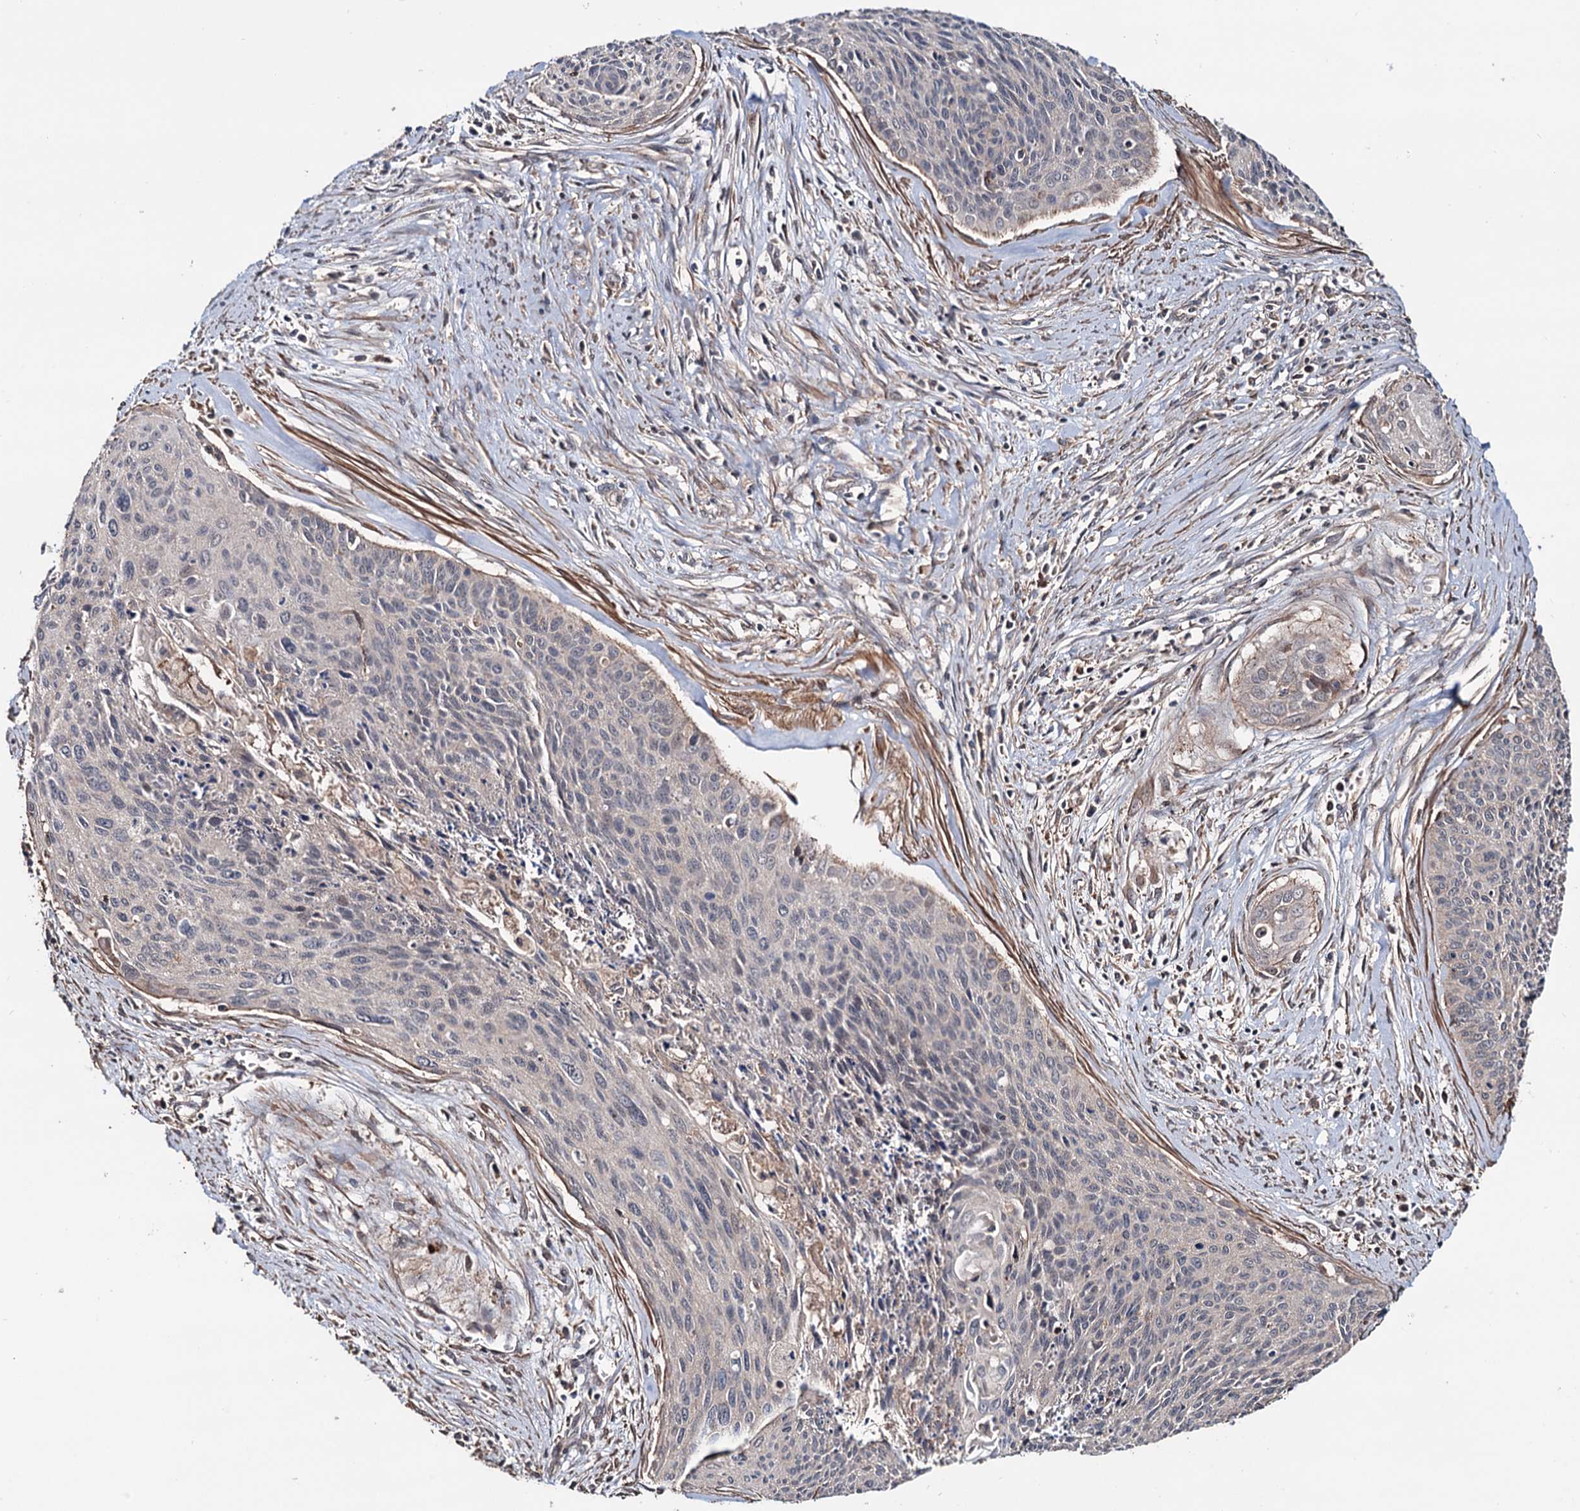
{"staining": {"intensity": "negative", "quantity": "none", "location": "none"}, "tissue": "cervical cancer", "cell_type": "Tumor cells", "image_type": "cancer", "snomed": [{"axis": "morphology", "description": "Squamous cell carcinoma, NOS"}, {"axis": "topography", "description": "Cervix"}], "caption": "An IHC micrograph of squamous cell carcinoma (cervical) is shown. There is no staining in tumor cells of squamous cell carcinoma (cervical).", "gene": "GRIP1", "patient": {"sex": "female", "age": 55}}